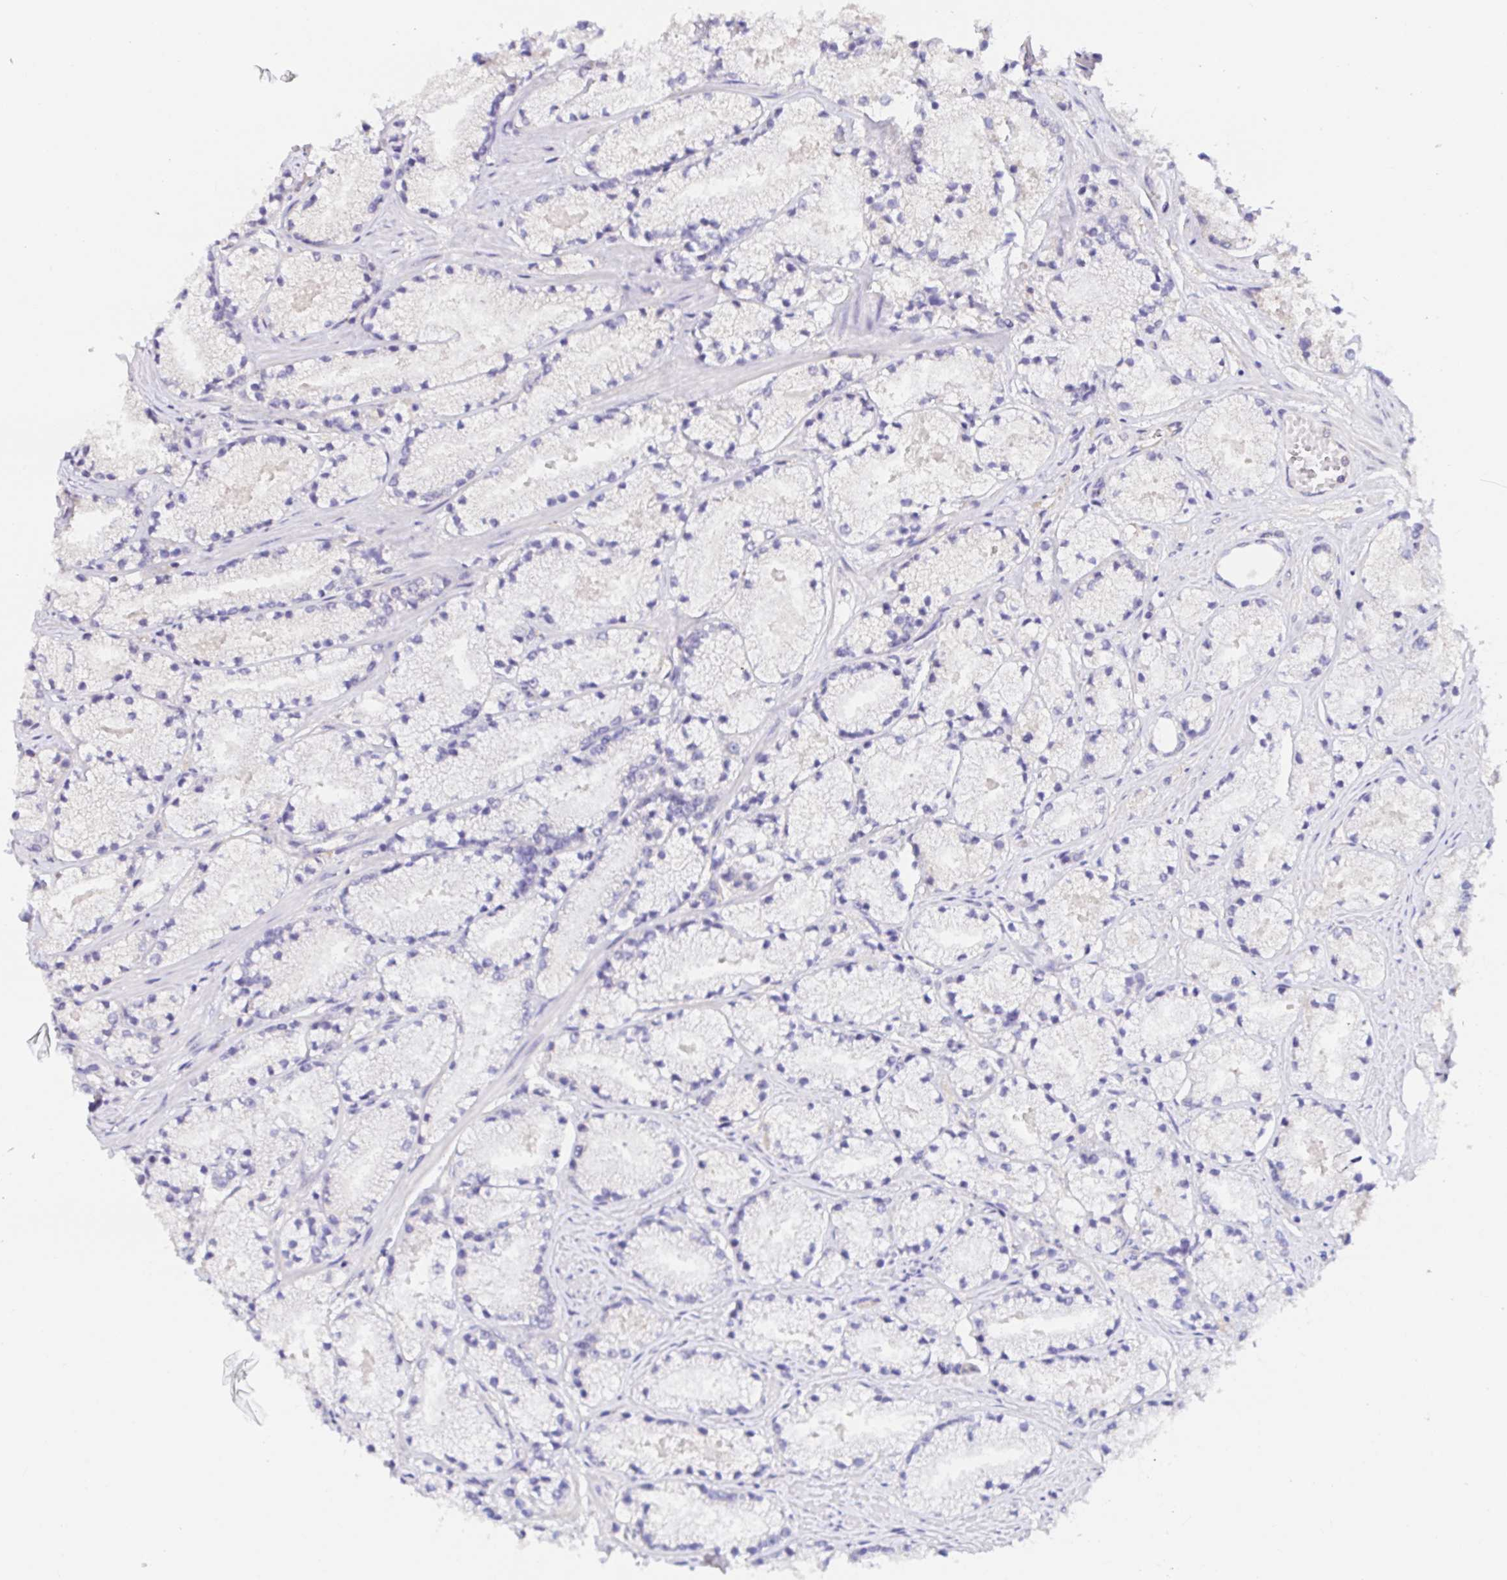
{"staining": {"intensity": "negative", "quantity": "none", "location": "none"}, "tissue": "prostate cancer", "cell_type": "Tumor cells", "image_type": "cancer", "snomed": [{"axis": "morphology", "description": "Adenocarcinoma, High grade"}, {"axis": "topography", "description": "Prostate"}], "caption": "An immunohistochemistry (IHC) image of prostate adenocarcinoma (high-grade) is shown. There is no staining in tumor cells of prostate adenocarcinoma (high-grade).", "gene": "RSRP1", "patient": {"sex": "male", "age": 63}}